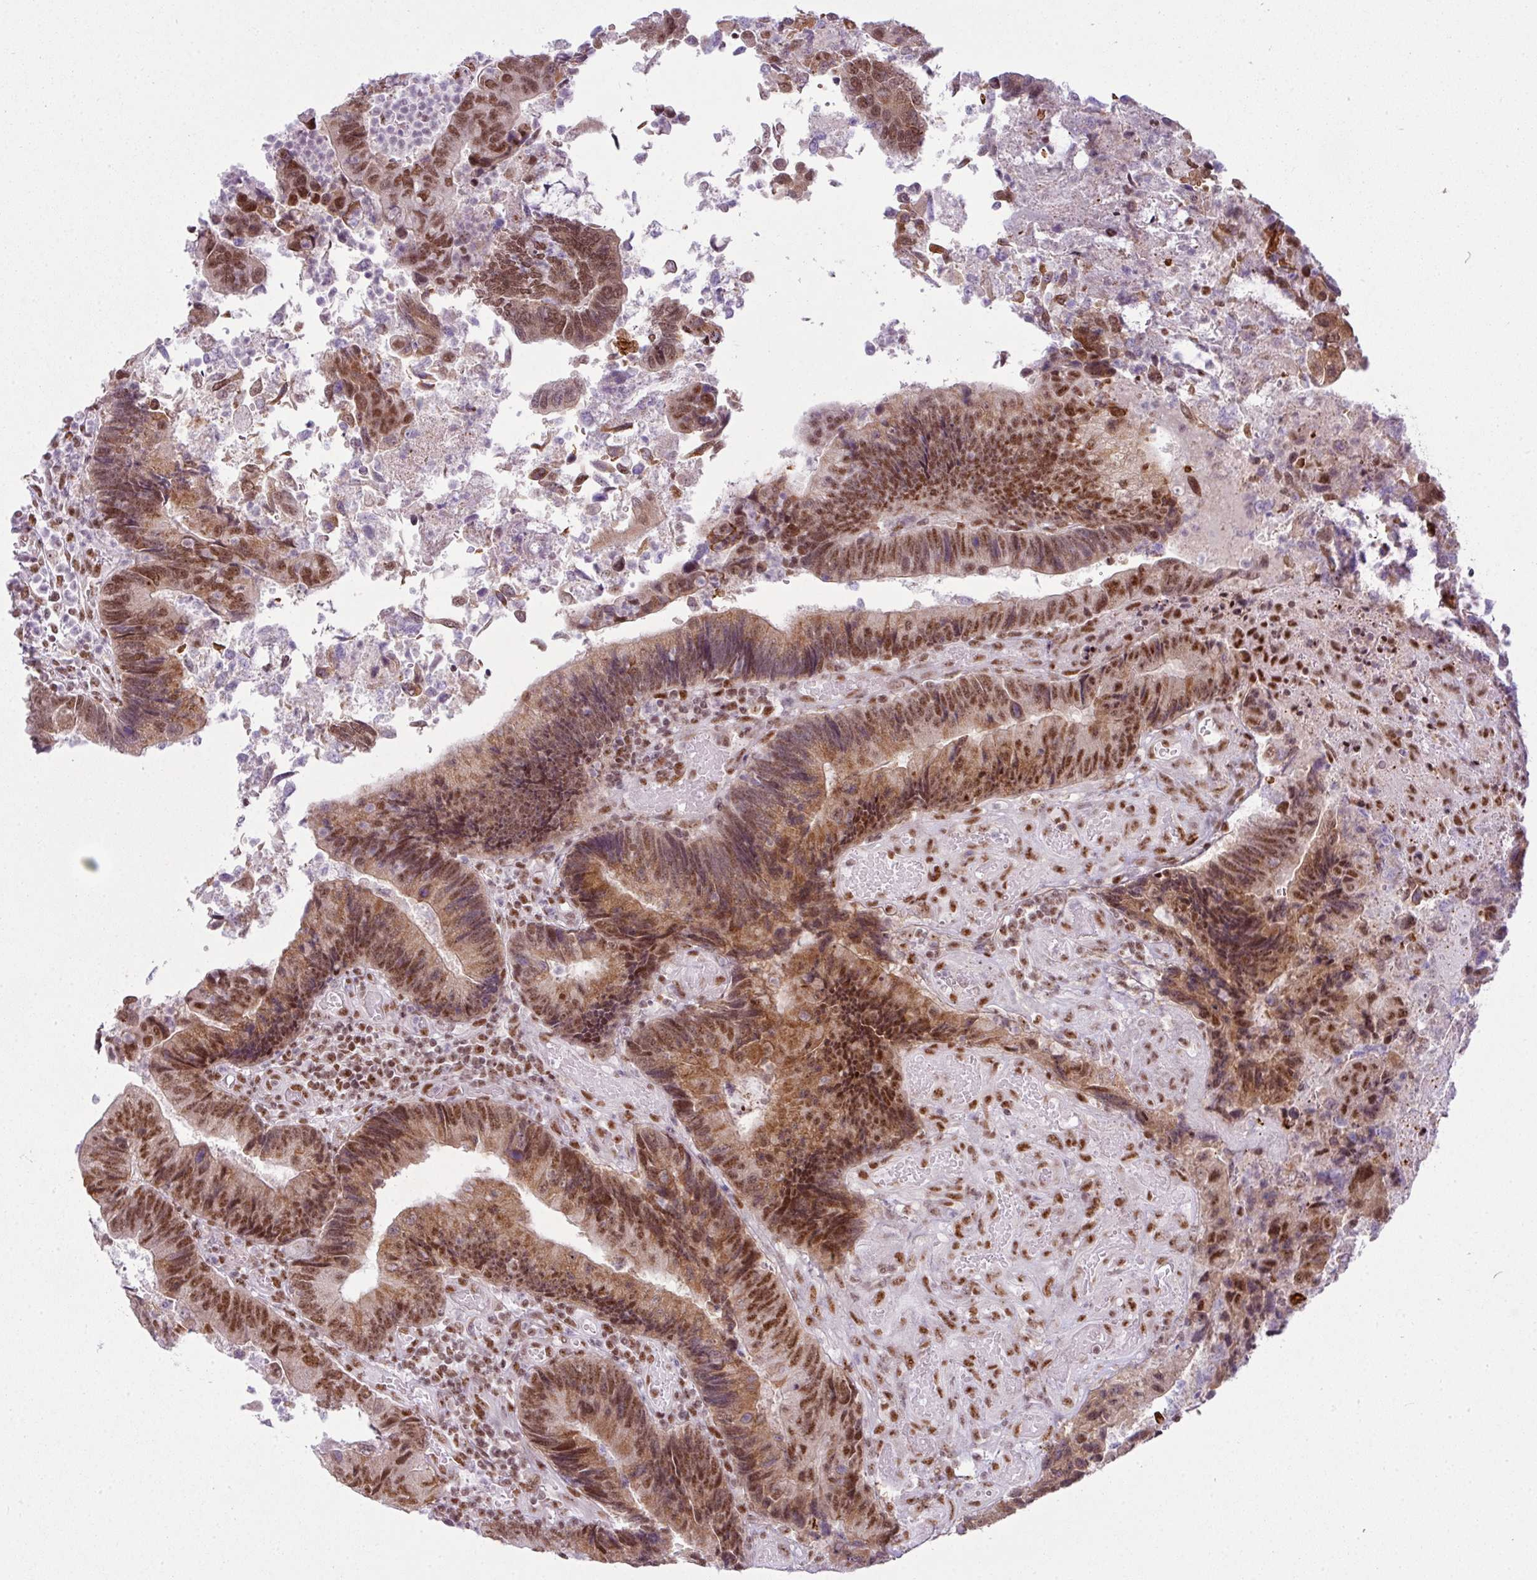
{"staining": {"intensity": "moderate", "quantity": ">75%", "location": "cytoplasmic/membranous,nuclear"}, "tissue": "colorectal cancer", "cell_type": "Tumor cells", "image_type": "cancer", "snomed": [{"axis": "morphology", "description": "Adenocarcinoma, NOS"}, {"axis": "topography", "description": "Colon"}], "caption": "DAB (3,3'-diaminobenzidine) immunohistochemical staining of colorectal adenocarcinoma shows moderate cytoplasmic/membranous and nuclear protein expression in approximately >75% of tumor cells. (DAB IHC, brown staining for protein, blue staining for nuclei).", "gene": "ARL6IP4", "patient": {"sex": "female", "age": 67}}